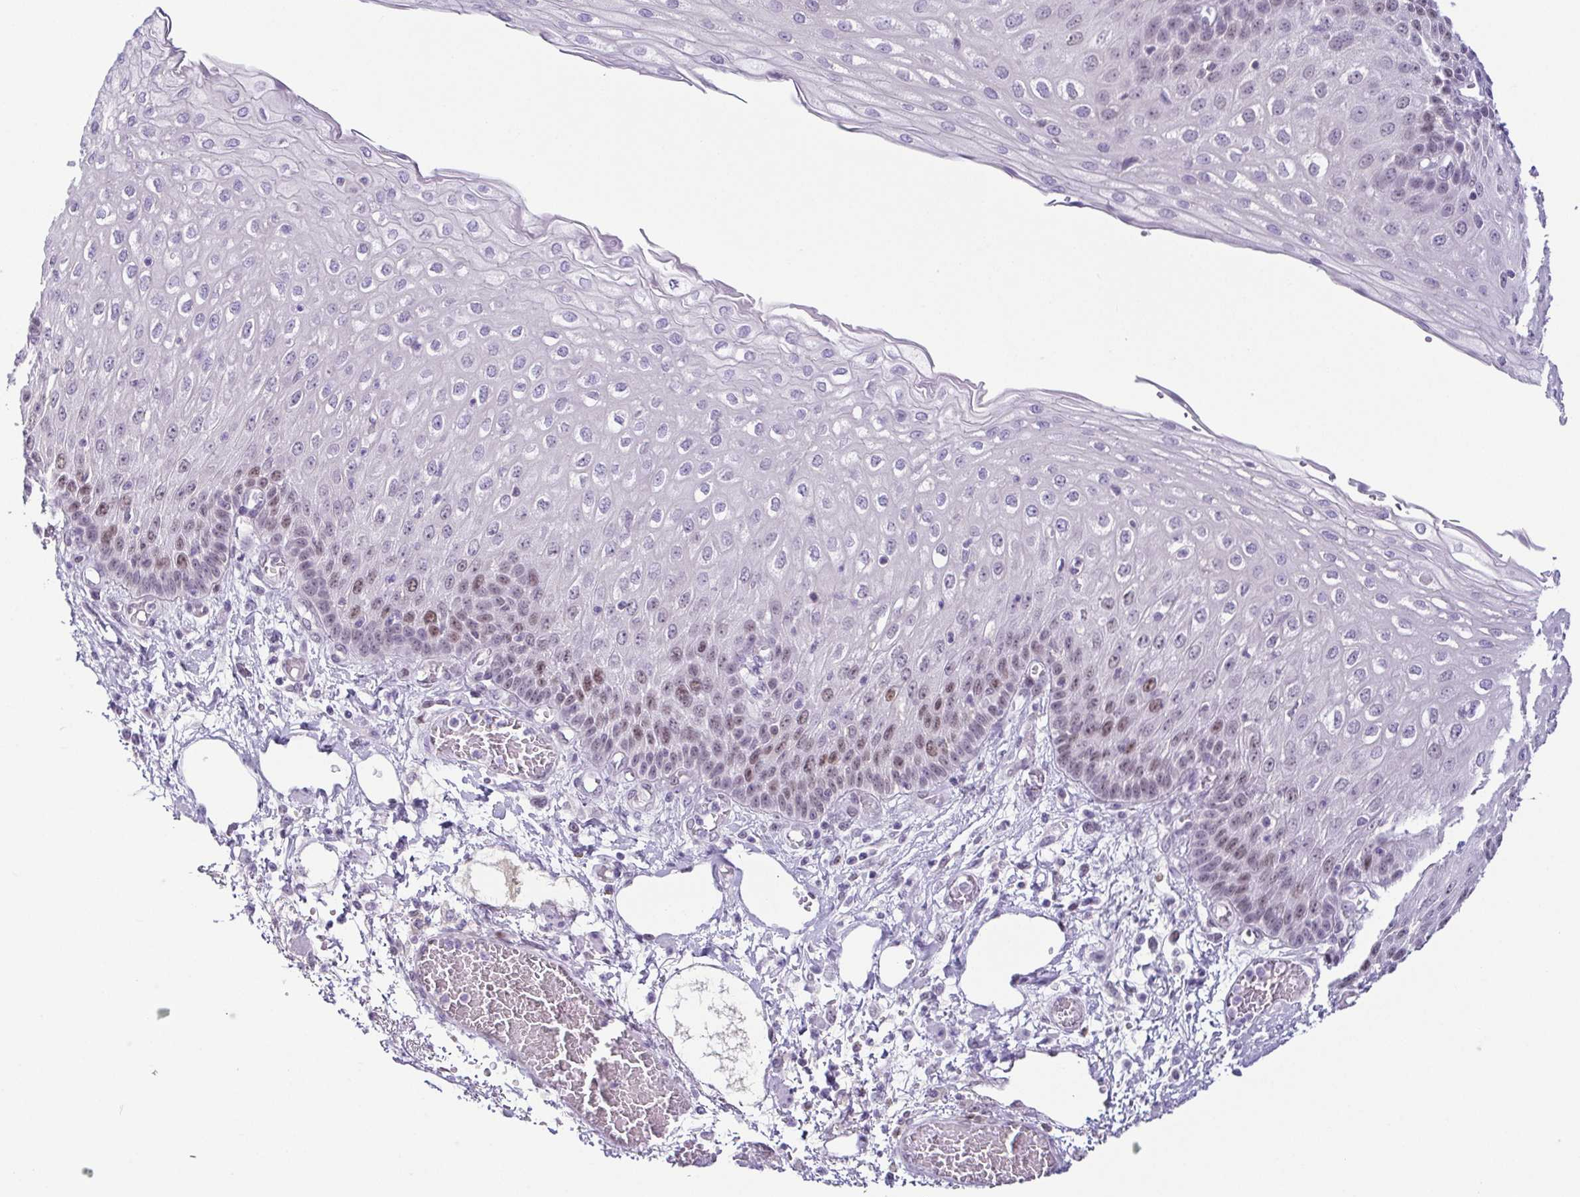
{"staining": {"intensity": "moderate", "quantity": "25%-75%", "location": "nuclear"}, "tissue": "esophagus", "cell_type": "Squamous epithelial cells", "image_type": "normal", "snomed": [{"axis": "morphology", "description": "Normal tissue, NOS"}, {"axis": "morphology", "description": "Adenocarcinoma, NOS"}, {"axis": "topography", "description": "Esophagus"}], "caption": "Immunohistochemistry (IHC) of benign human esophagus demonstrates medium levels of moderate nuclear staining in approximately 25%-75% of squamous epithelial cells.", "gene": "TCF3", "patient": {"sex": "male", "age": 81}}